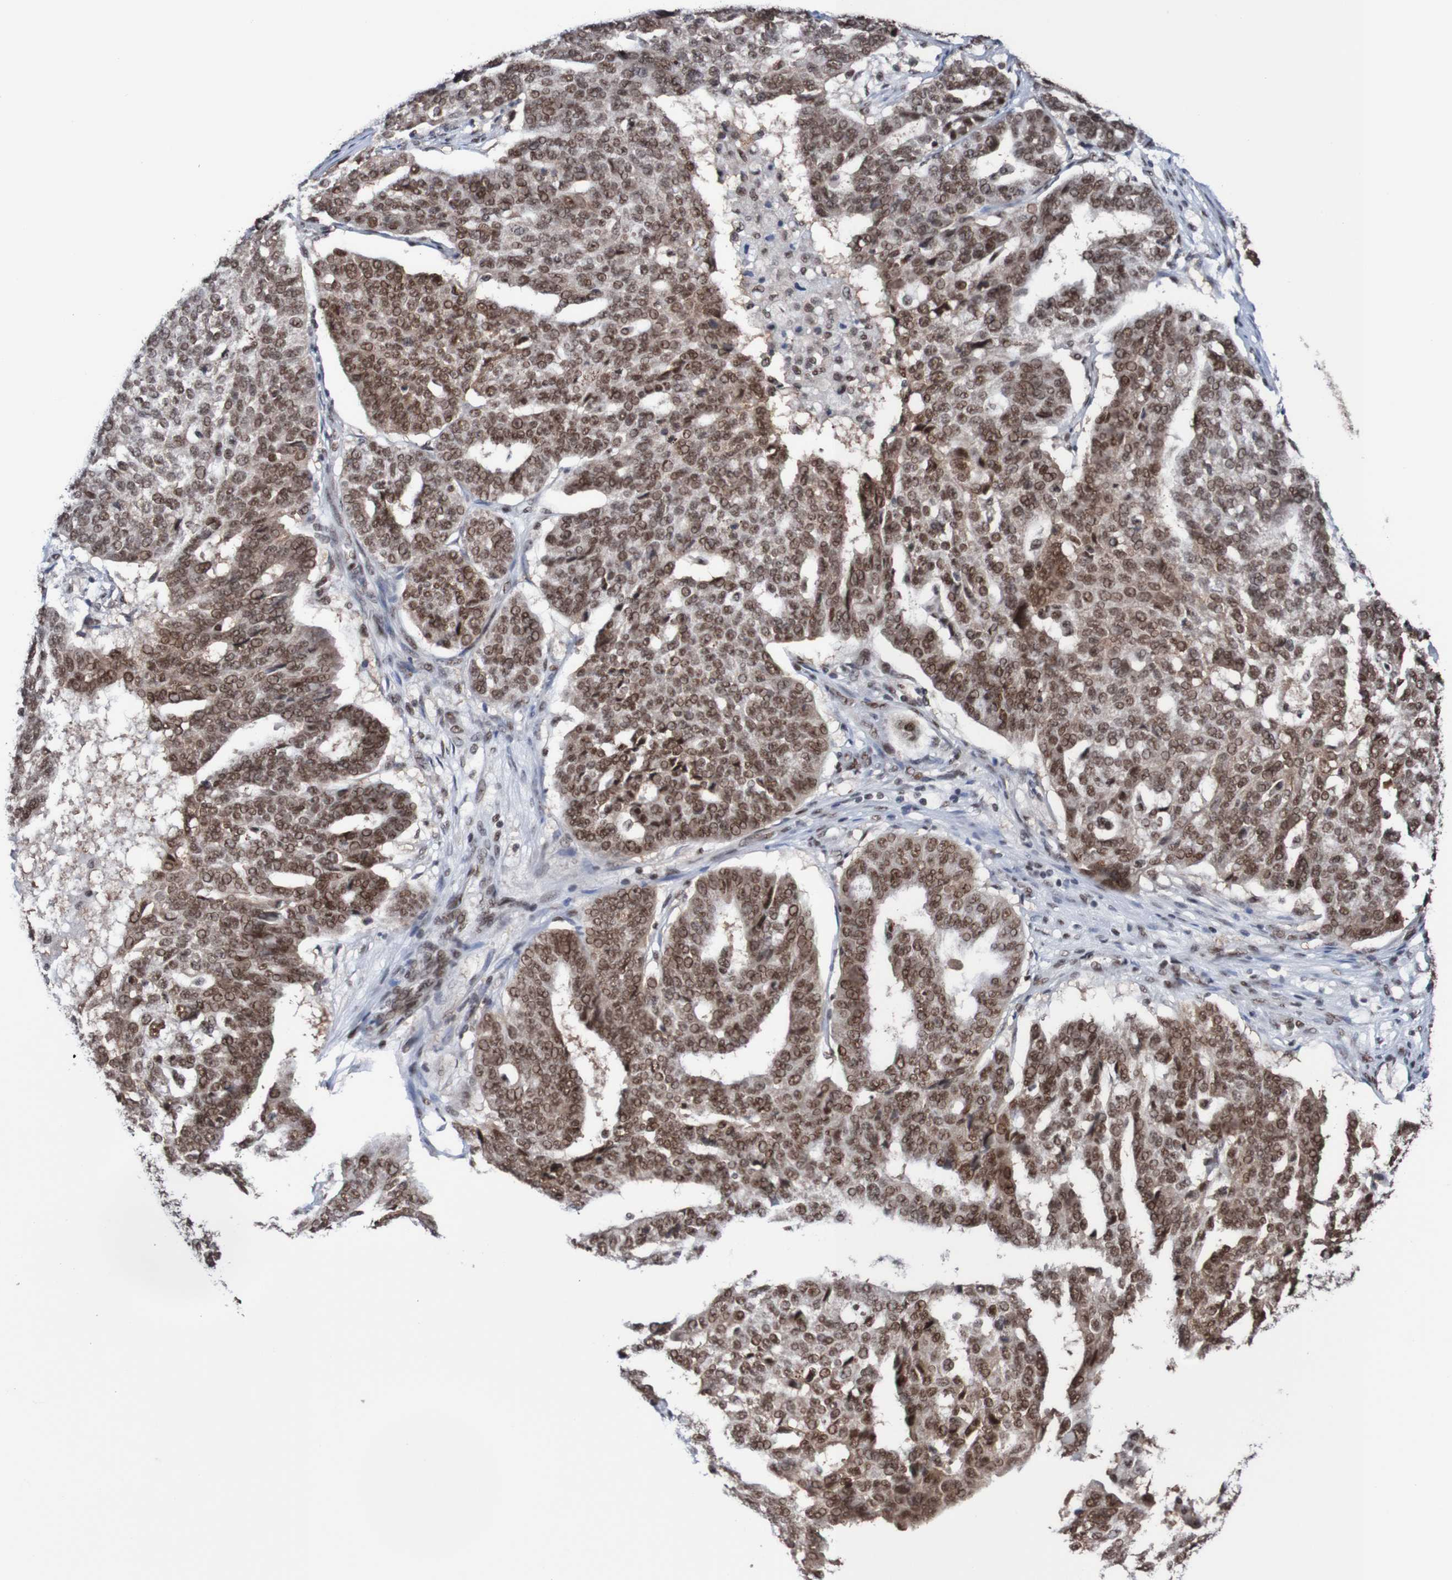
{"staining": {"intensity": "moderate", "quantity": ">75%", "location": "cytoplasmic/membranous,nuclear"}, "tissue": "ovarian cancer", "cell_type": "Tumor cells", "image_type": "cancer", "snomed": [{"axis": "morphology", "description": "Cystadenocarcinoma, serous, NOS"}, {"axis": "topography", "description": "Ovary"}], "caption": "Human ovarian cancer stained for a protein (brown) exhibits moderate cytoplasmic/membranous and nuclear positive expression in about >75% of tumor cells.", "gene": "CDC5L", "patient": {"sex": "female", "age": 59}}